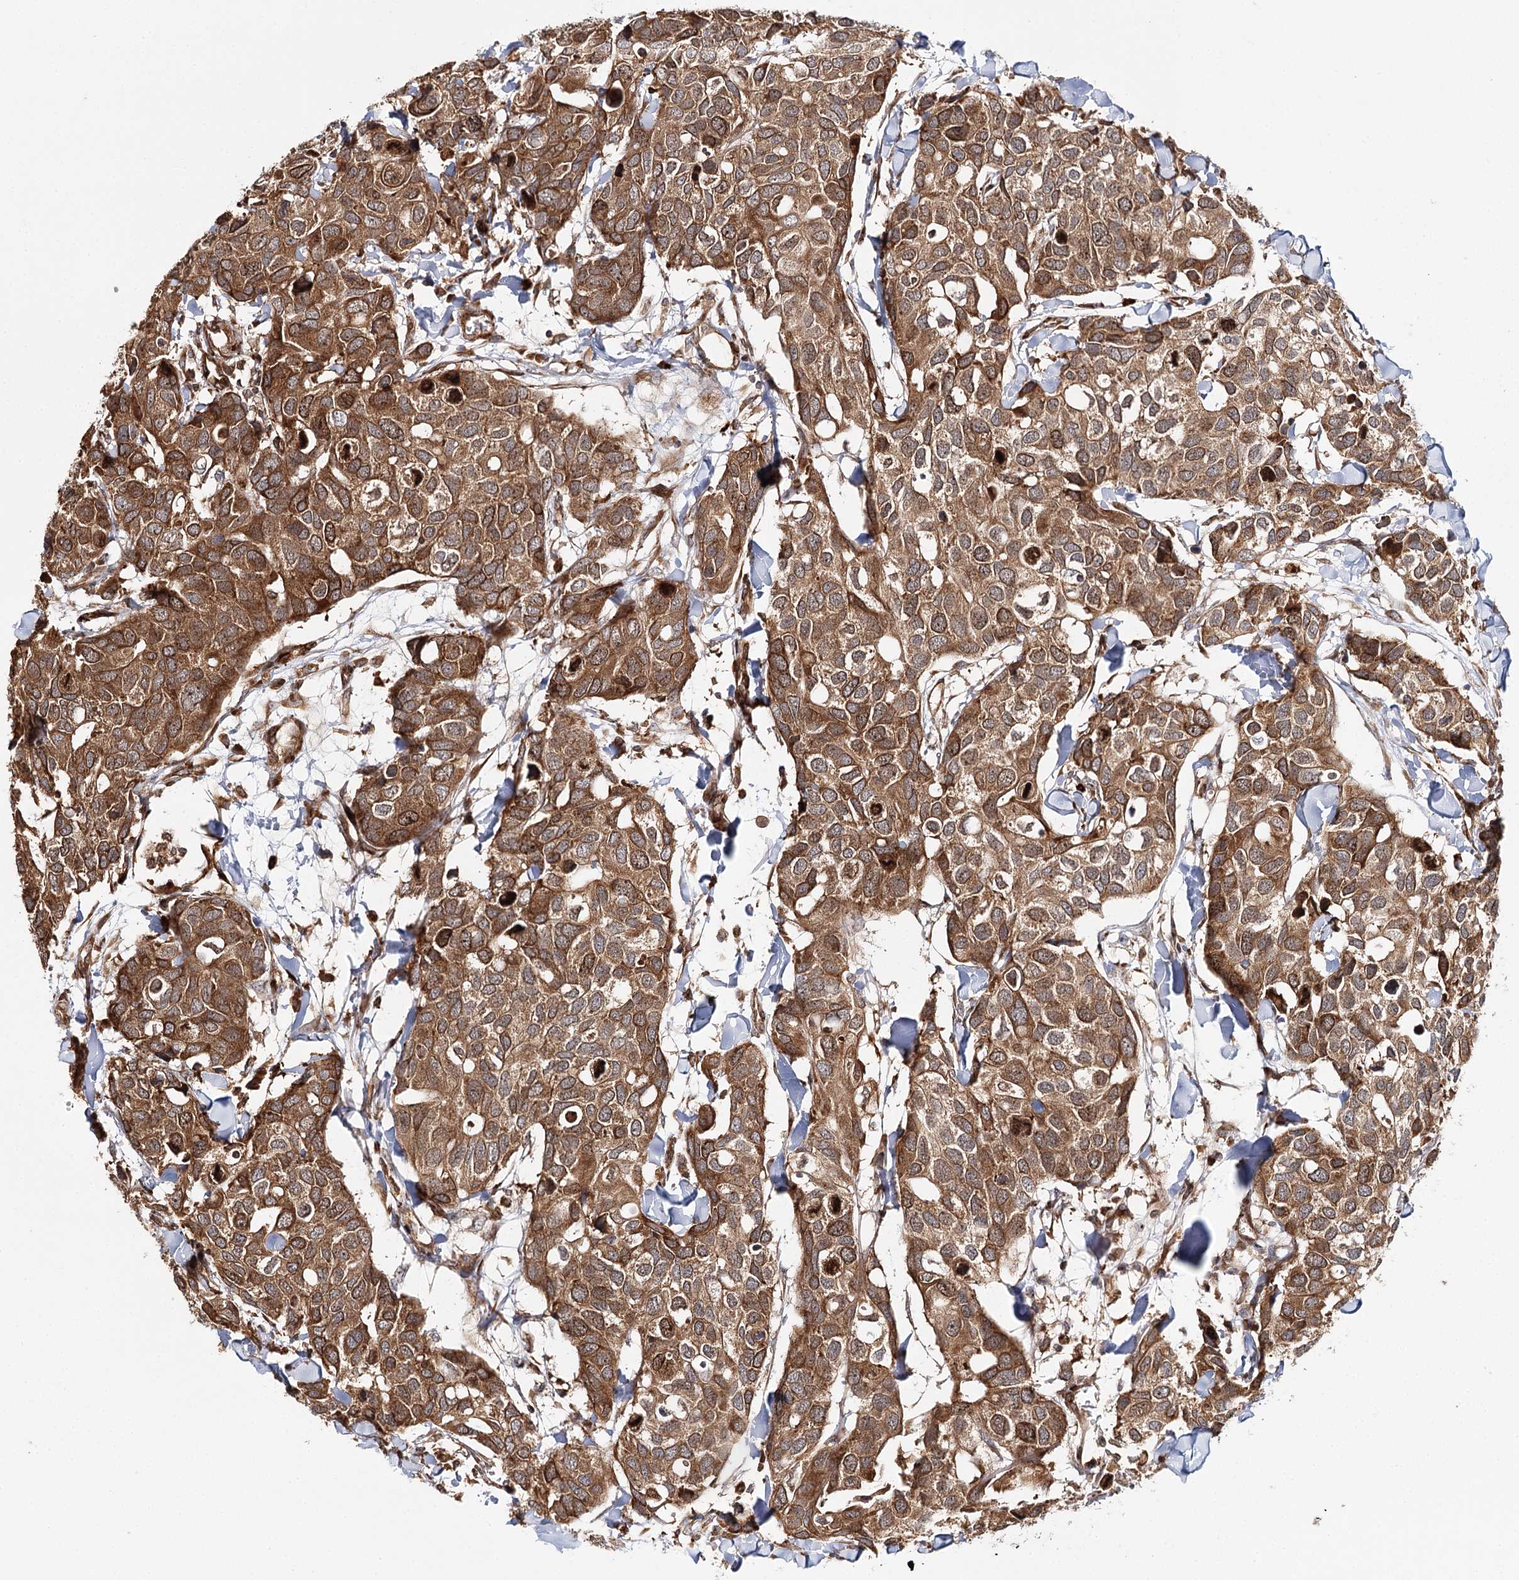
{"staining": {"intensity": "moderate", "quantity": ">75%", "location": "cytoplasmic/membranous,nuclear"}, "tissue": "breast cancer", "cell_type": "Tumor cells", "image_type": "cancer", "snomed": [{"axis": "morphology", "description": "Duct carcinoma"}, {"axis": "topography", "description": "Breast"}], "caption": "Breast cancer (intraductal carcinoma) tissue reveals moderate cytoplasmic/membranous and nuclear positivity in approximately >75% of tumor cells", "gene": "MKNK1", "patient": {"sex": "female", "age": 83}}